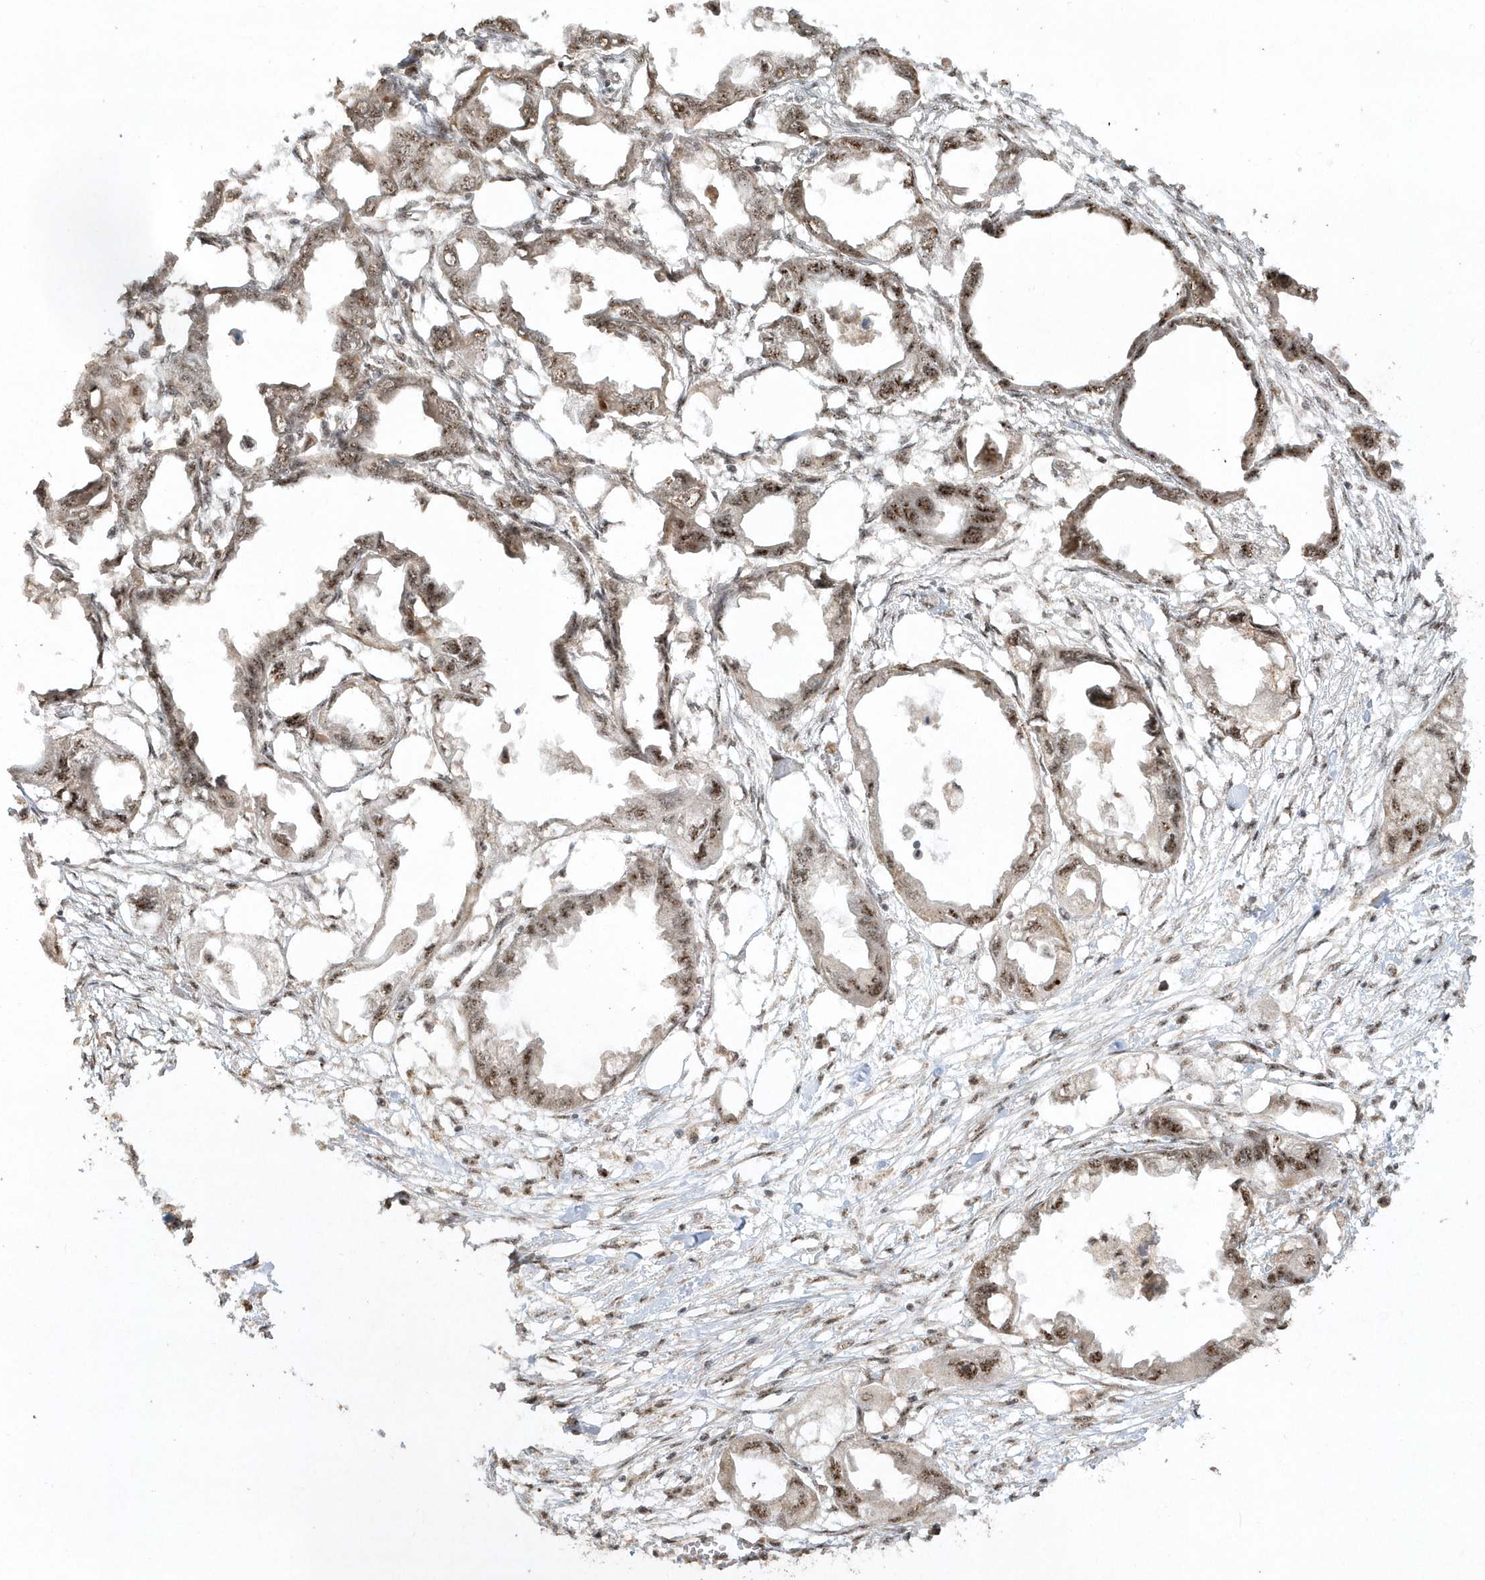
{"staining": {"intensity": "strong", "quantity": ">75%", "location": "nuclear"}, "tissue": "endometrial cancer", "cell_type": "Tumor cells", "image_type": "cancer", "snomed": [{"axis": "morphology", "description": "Adenocarcinoma, NOS"}, {"axis": "morphology", "description": "Adenocarcinoma, metastatic, NOS"}, {"axis": "topography", "description": "Adipose tissue"}, {"axis": "topography", "description": "Endometrium"}], "caption": "Human endometrial cancer (metastatic adenocarcinoma) stained for a protein (brown) demonstrates strong nuclear positive positivity in approximately >75% of tumor cells.", "gene": "POLR3B", "patient": {"sex": "female", "age": 67}}